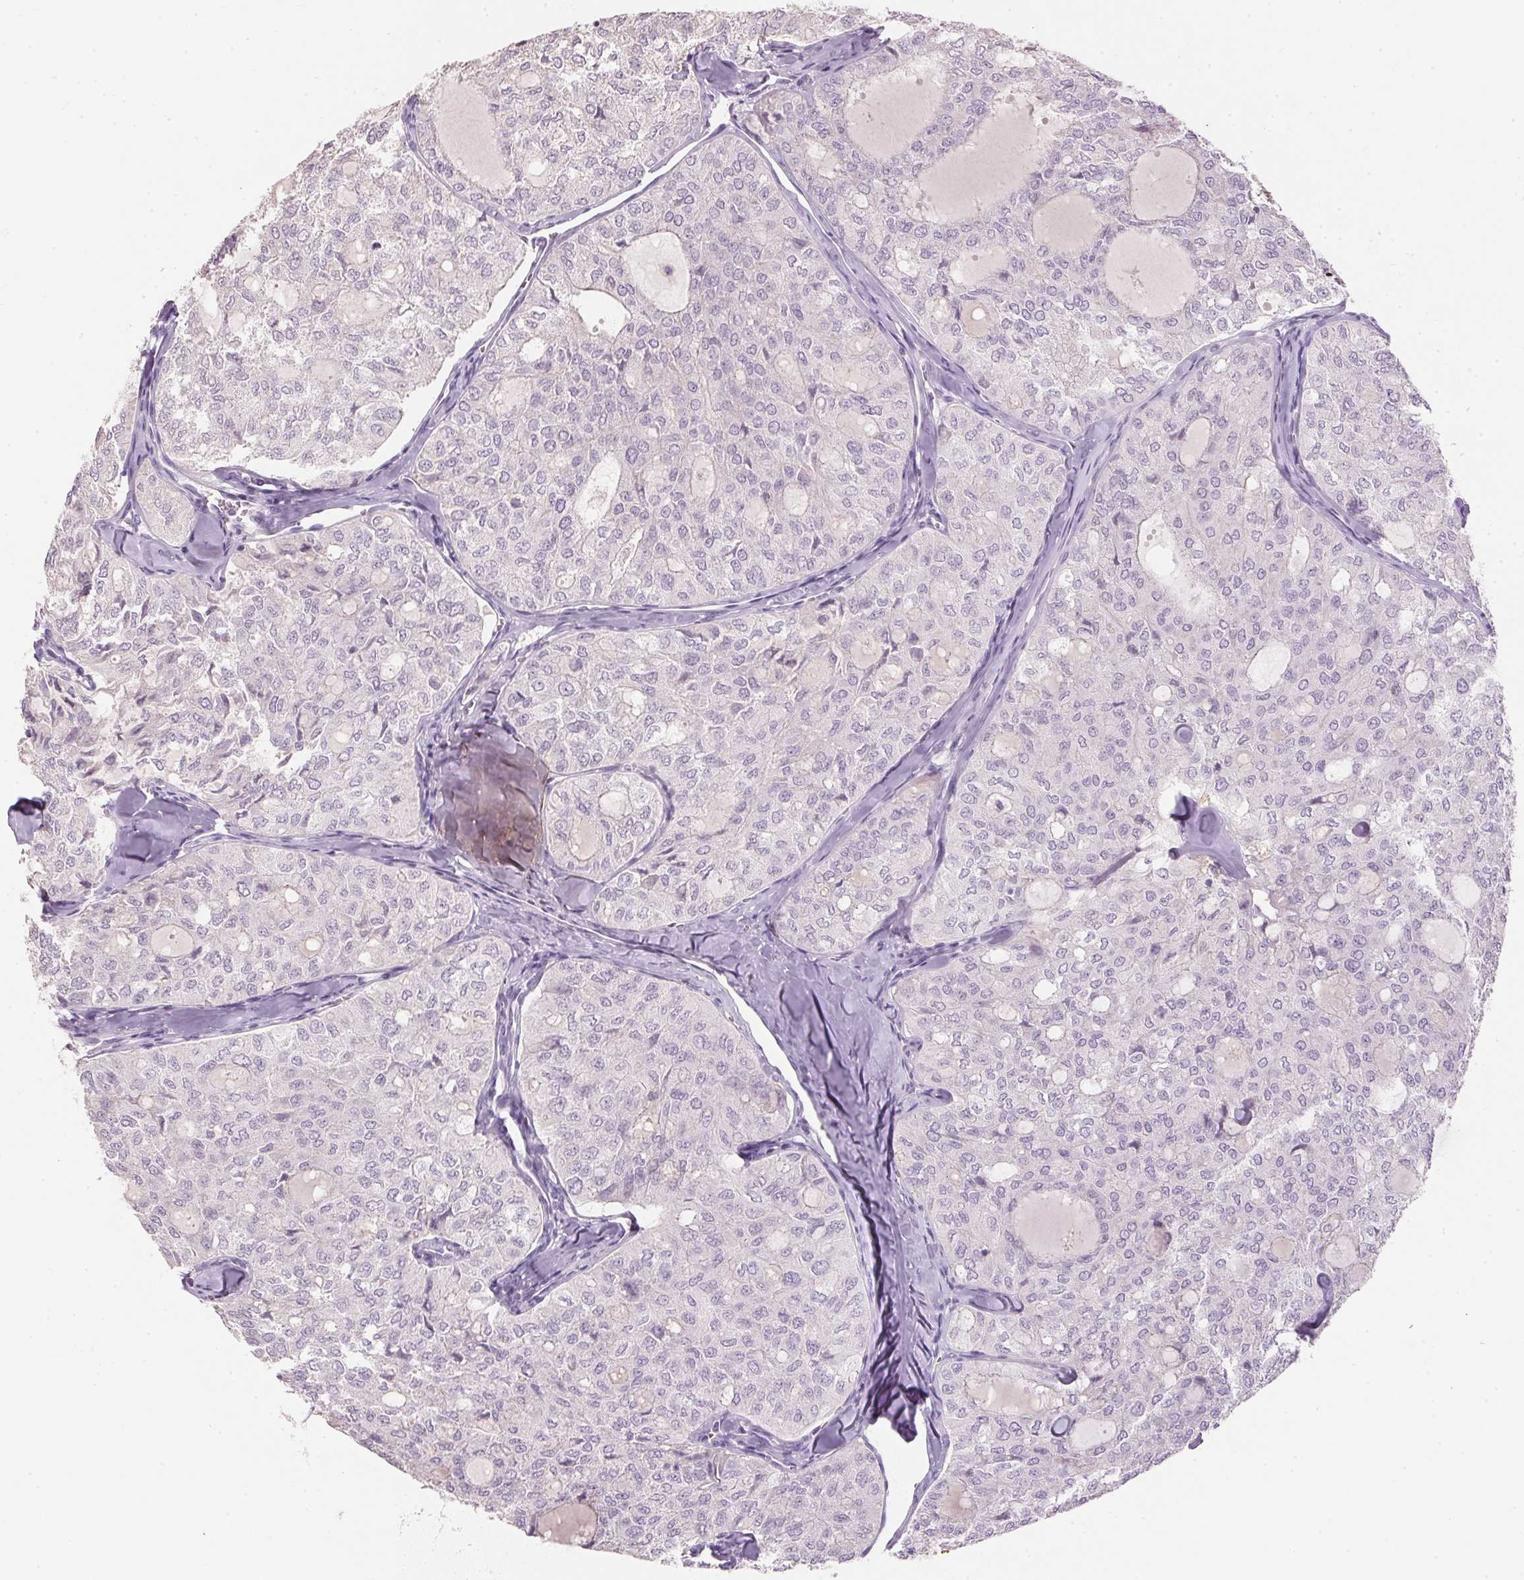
{"staining": {"intensity": "negative", "quantity": "none", "location": "none"}, "tissue": "thyroid cancer", "cell_type": "Tumor cells", "image_type": "cancer", "snomed": [{"axis": "morphology", "description": "Follicular adenoma carcinoma, NOS"}, {"axis": "topography", "description": "Thyroid gland"}], "caption": "A histopathology image of follicular adenoma carcinoma (thyroid) stained for a protein exhibits no brown staining in tumor cells.", "gene": "HSD17B1", "patient": {"sex": "male", "age": 75}}